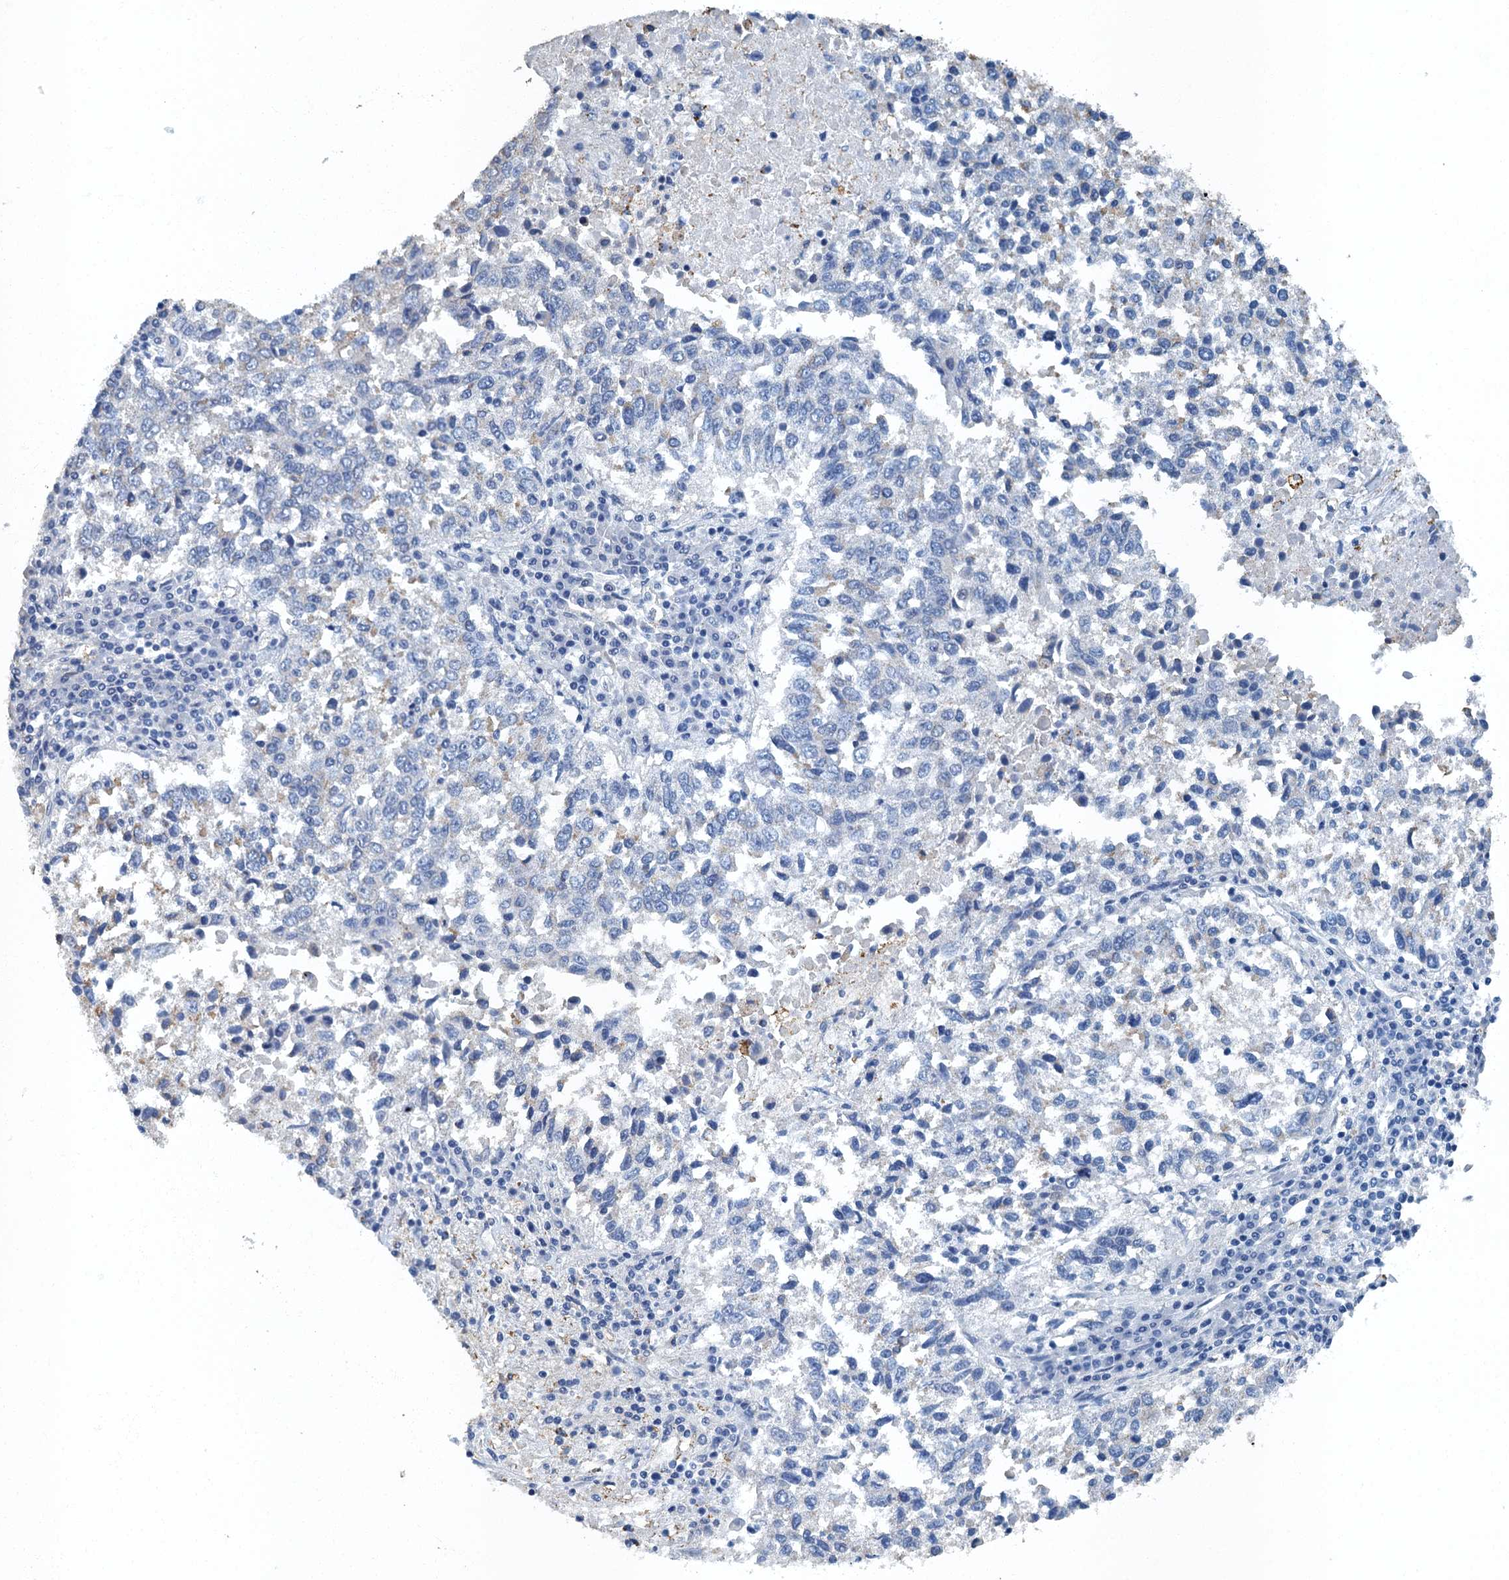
{"staining": {"intensity": "negative", "quantity": "none", "location": "none"}, "tissue": "lung cancer", "cell_type": "Tumor cells", "image_type": "cancer", "snomed": [{"axis": "morphology", "description": "Squamous cell carcinoma, NOS"}, {"axis": "topography", "description": "Lung"}], "caption": "High magnification brightfield microscopy of lung cancer stained with DAB (3,3'-diaminobenzidine) (brown) and counterstained with hematoxylin (blue): tumor cells show no significant positivity.", "gene": "GADL1", "patient": {"sex": "male", "age": 73}}